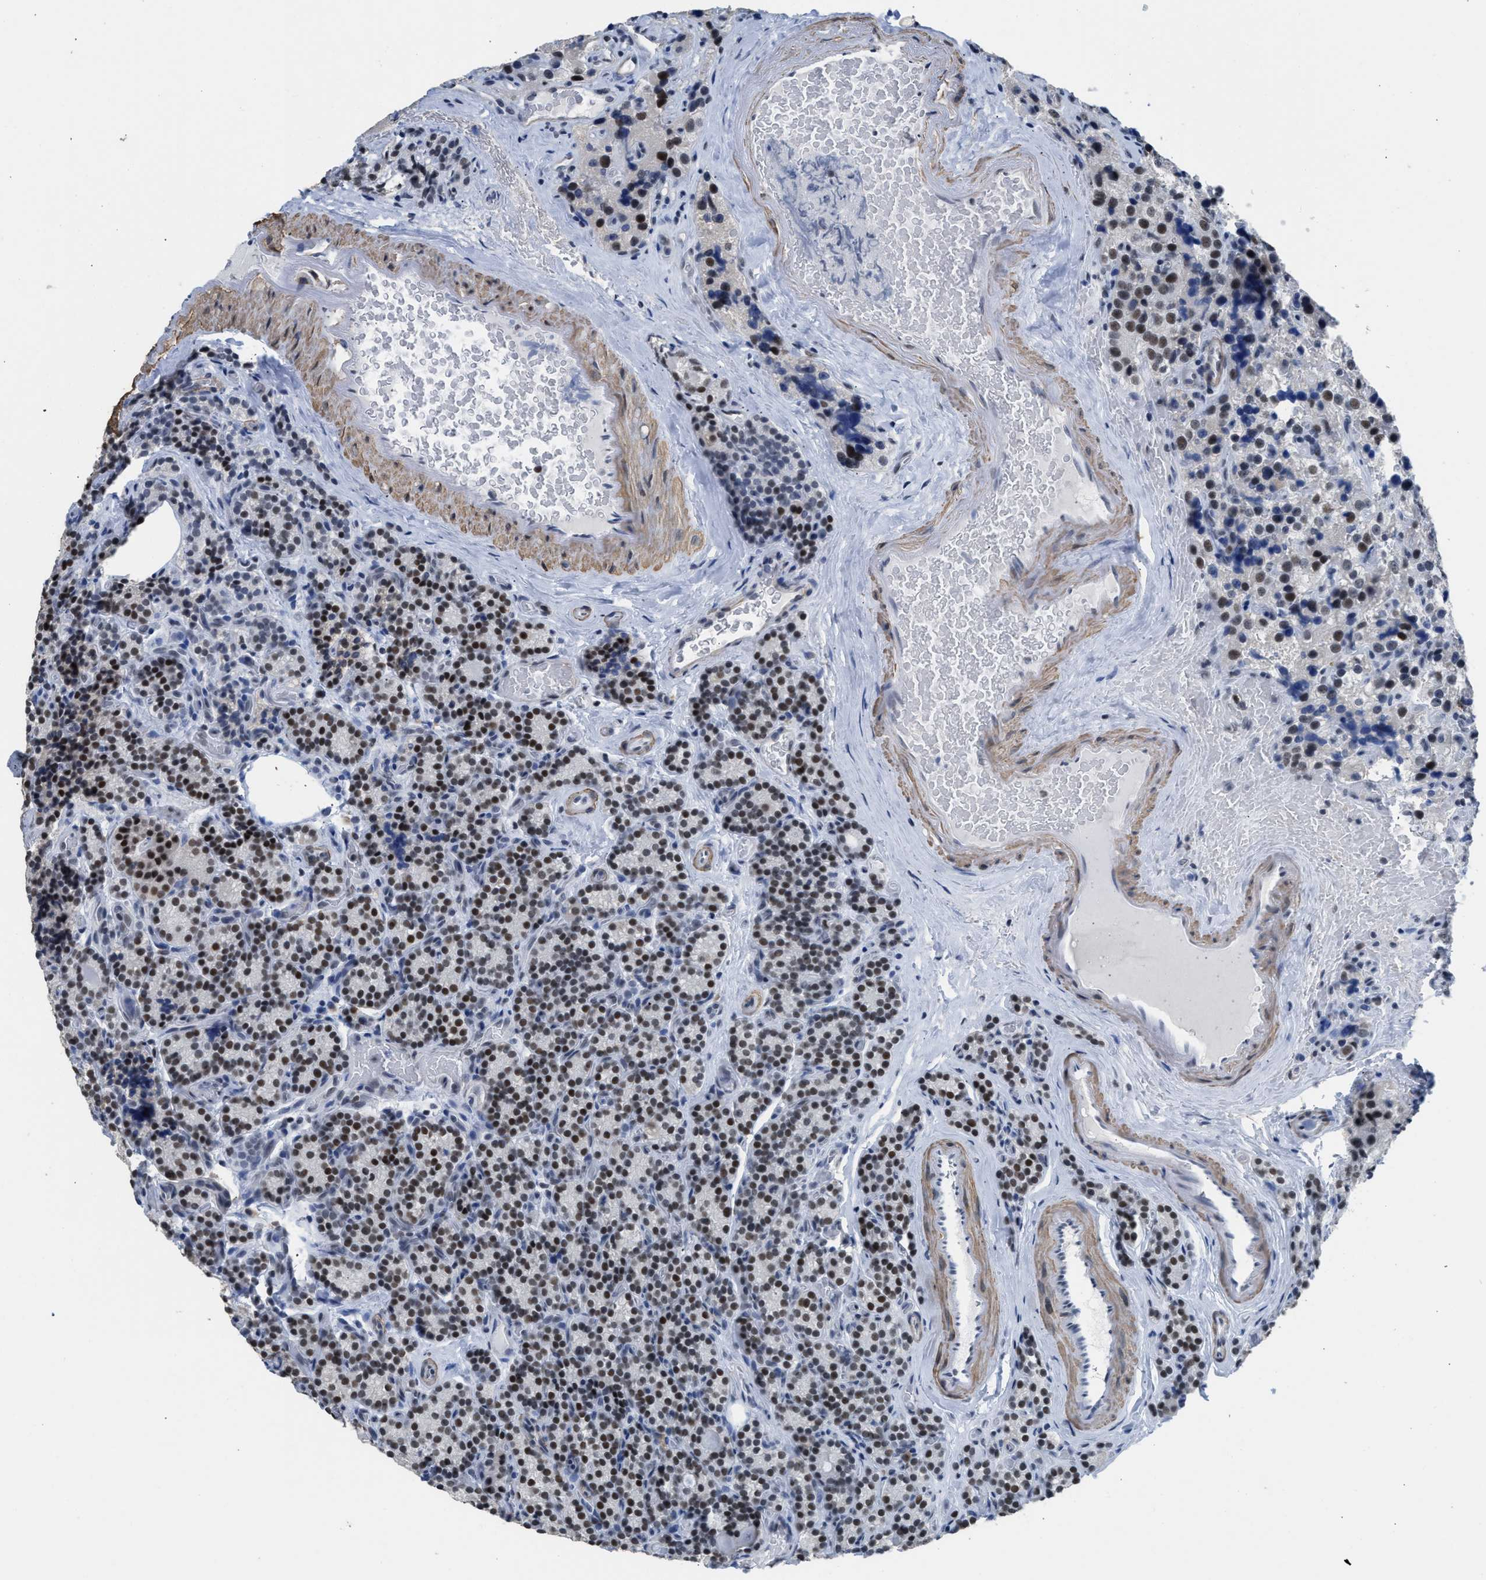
{"staining": {"intensity": "moderate", "quantity": "25%-75%", "location": "nuclear"}, "tissue": "parathyroid gland", "cell_type": "Glandular cells", "image_type": "normal", "snomed": [{"axis": "morphology", "description": "Normal tissue, NOS"}, {"axis": "morphology", "description": "Adenoma, NOS"}, {"axis": "topography", "description": "Parathyroid gland"}], "caption": "Brown immunohistochemical staining in normal parathyroid gland displays moderate nuclear expression in about 25%-75% of glandular cells.", "gene": "SCAF4", "patient": {"sex": "female", "age": 51}}